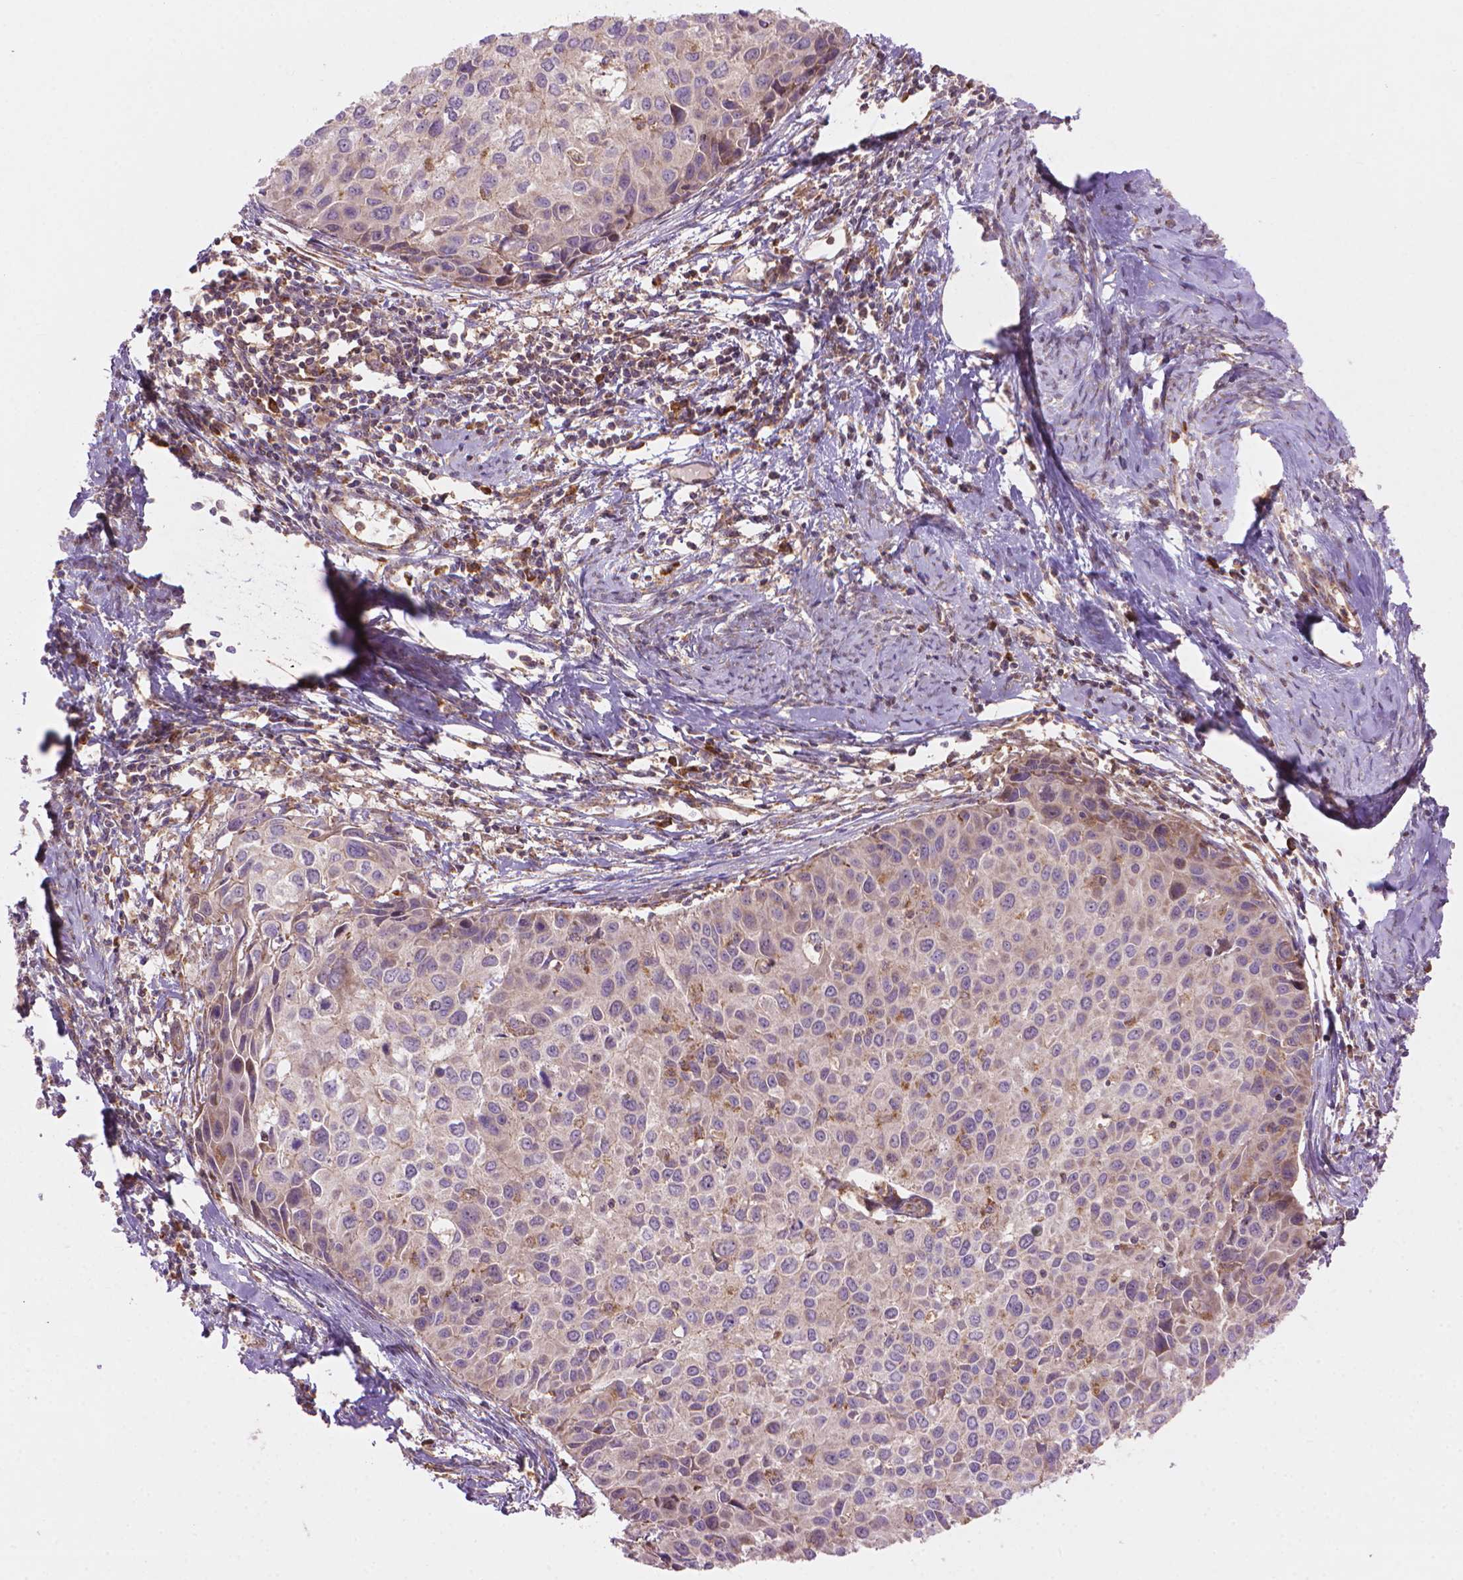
{"staining": {"intensity": "weak", "quantity": "<25%", "location": "cytoplasmic/membranous"}, "tissue": "cervical cancer", "cell_type": "Tumor cells", "image_type": "cancer", "snomed": [{"axis": "morphology", "description": "Squamous cell carcinoma, NOS"}, {"axis": "topography", "description": "Cervix"}], "caption": "Immunohistochemical staining of human cervical squamous cell carcinoma reveals no significant positivity in tumor cells.", "gene": "VARS2", "patient": {"sex": "female", "age": 50}}